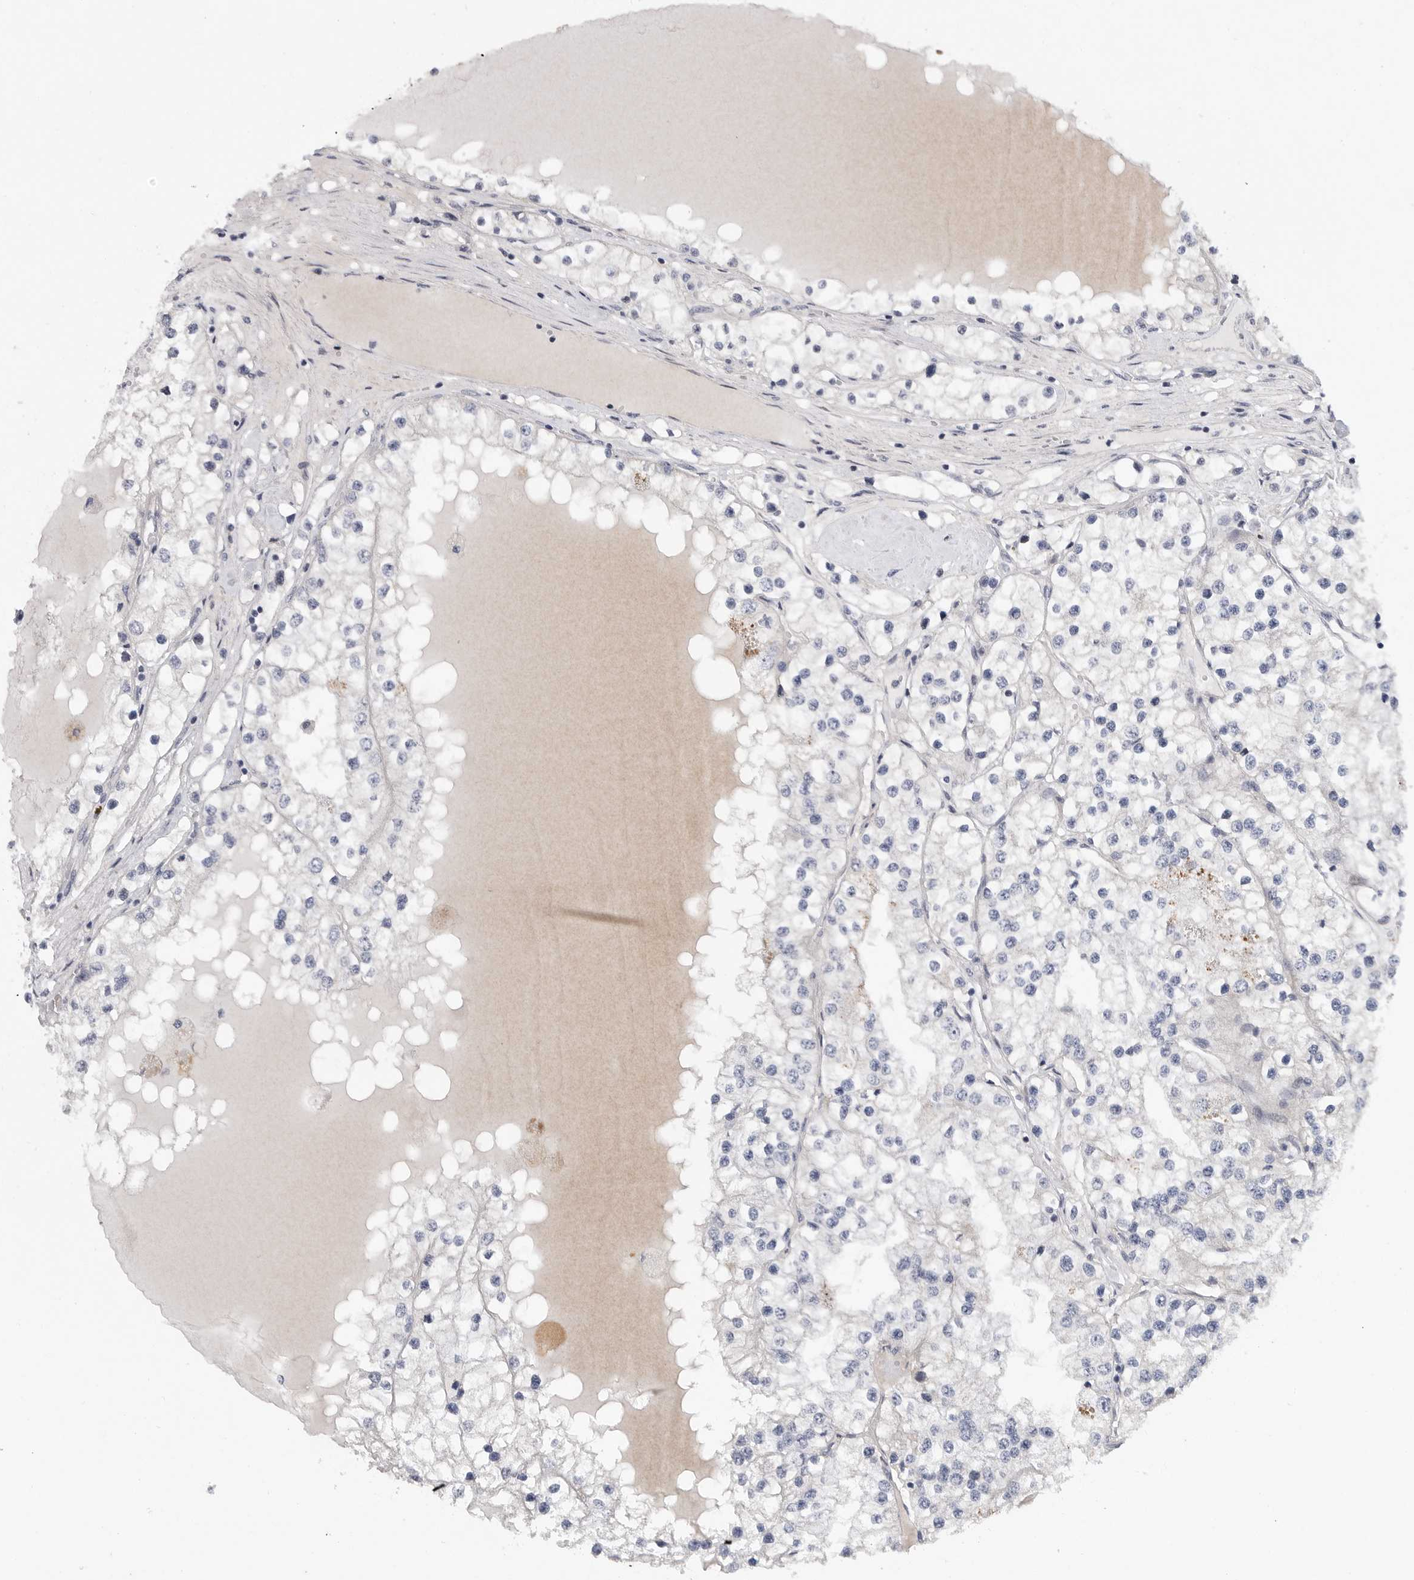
{"staining": {"intensity": "negative", "quantity": "none", "location": "none"}, "tissue": "renal cancer", "cell_type": "Tumor cells", "image_type": "cancer", "snomed": [{"axis": "morphology", "description": "Adenocarcinoma, NOS"}, {"axis": "topography", "description": "Kidney"}], "caption": "An immunohistochemistry micrograph of renal cancer (adenocarcinoma) is shown. There is no staining in tumor cells of renal cancer (adenocarcinoma).", "gene": "FBXO43", "patient": {"sex": "male", "age": 68}}